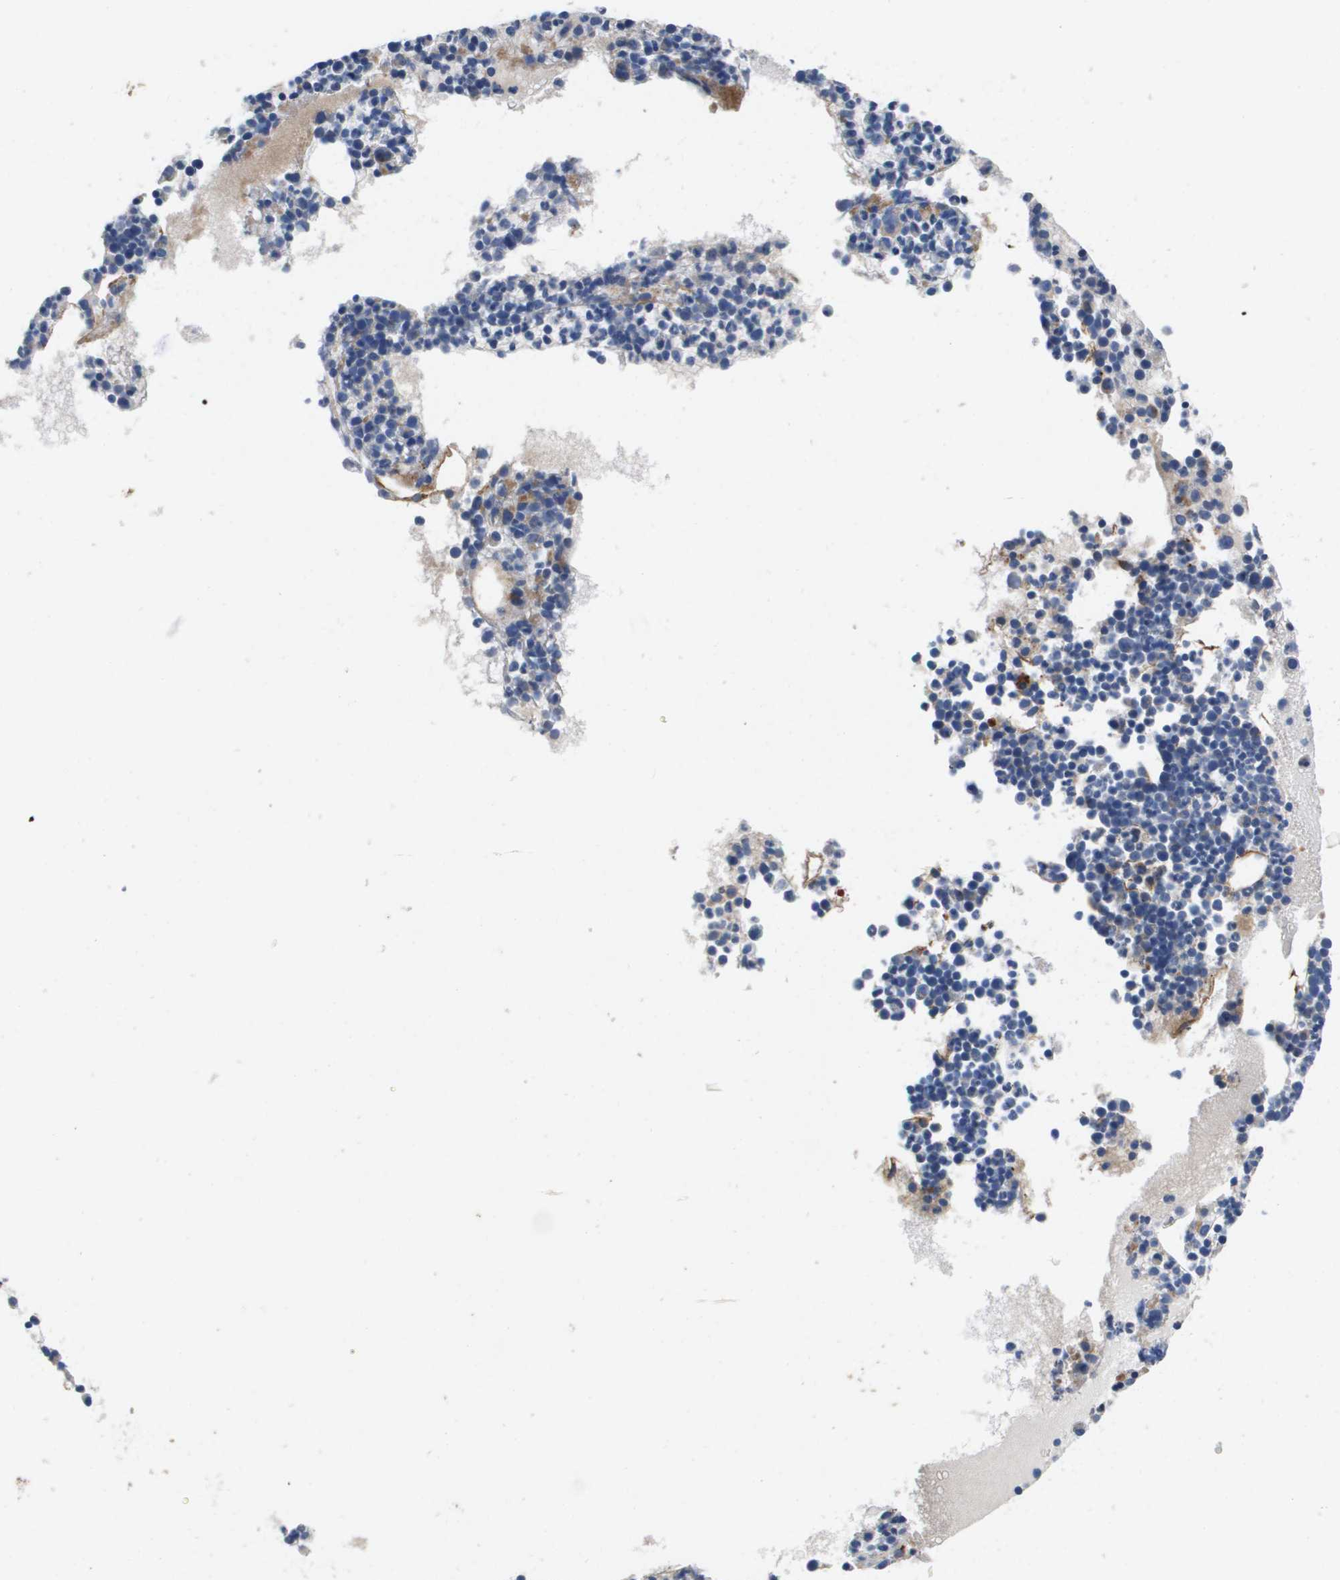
{"staining": {"intensity": "negative", "quantity": "none", "location": "none"}, "tissue": "bone marrow", "cell_type": "Hematopoietic cells", "image_type": "normal", "snomed": [{"axis": "morphology", "description": "Normal tissue, NOS"}, {"axis": "morphology", "description": "Inflammation, NOS"}, {"axis": "topography", "description": "Bone marrow"}], "caption": "Image shows no protein staining in hematopoietic cells of unremarkable bone marrow.", "gene": "ENTPD2", "patient": {"sex": "male", "age": 58}}